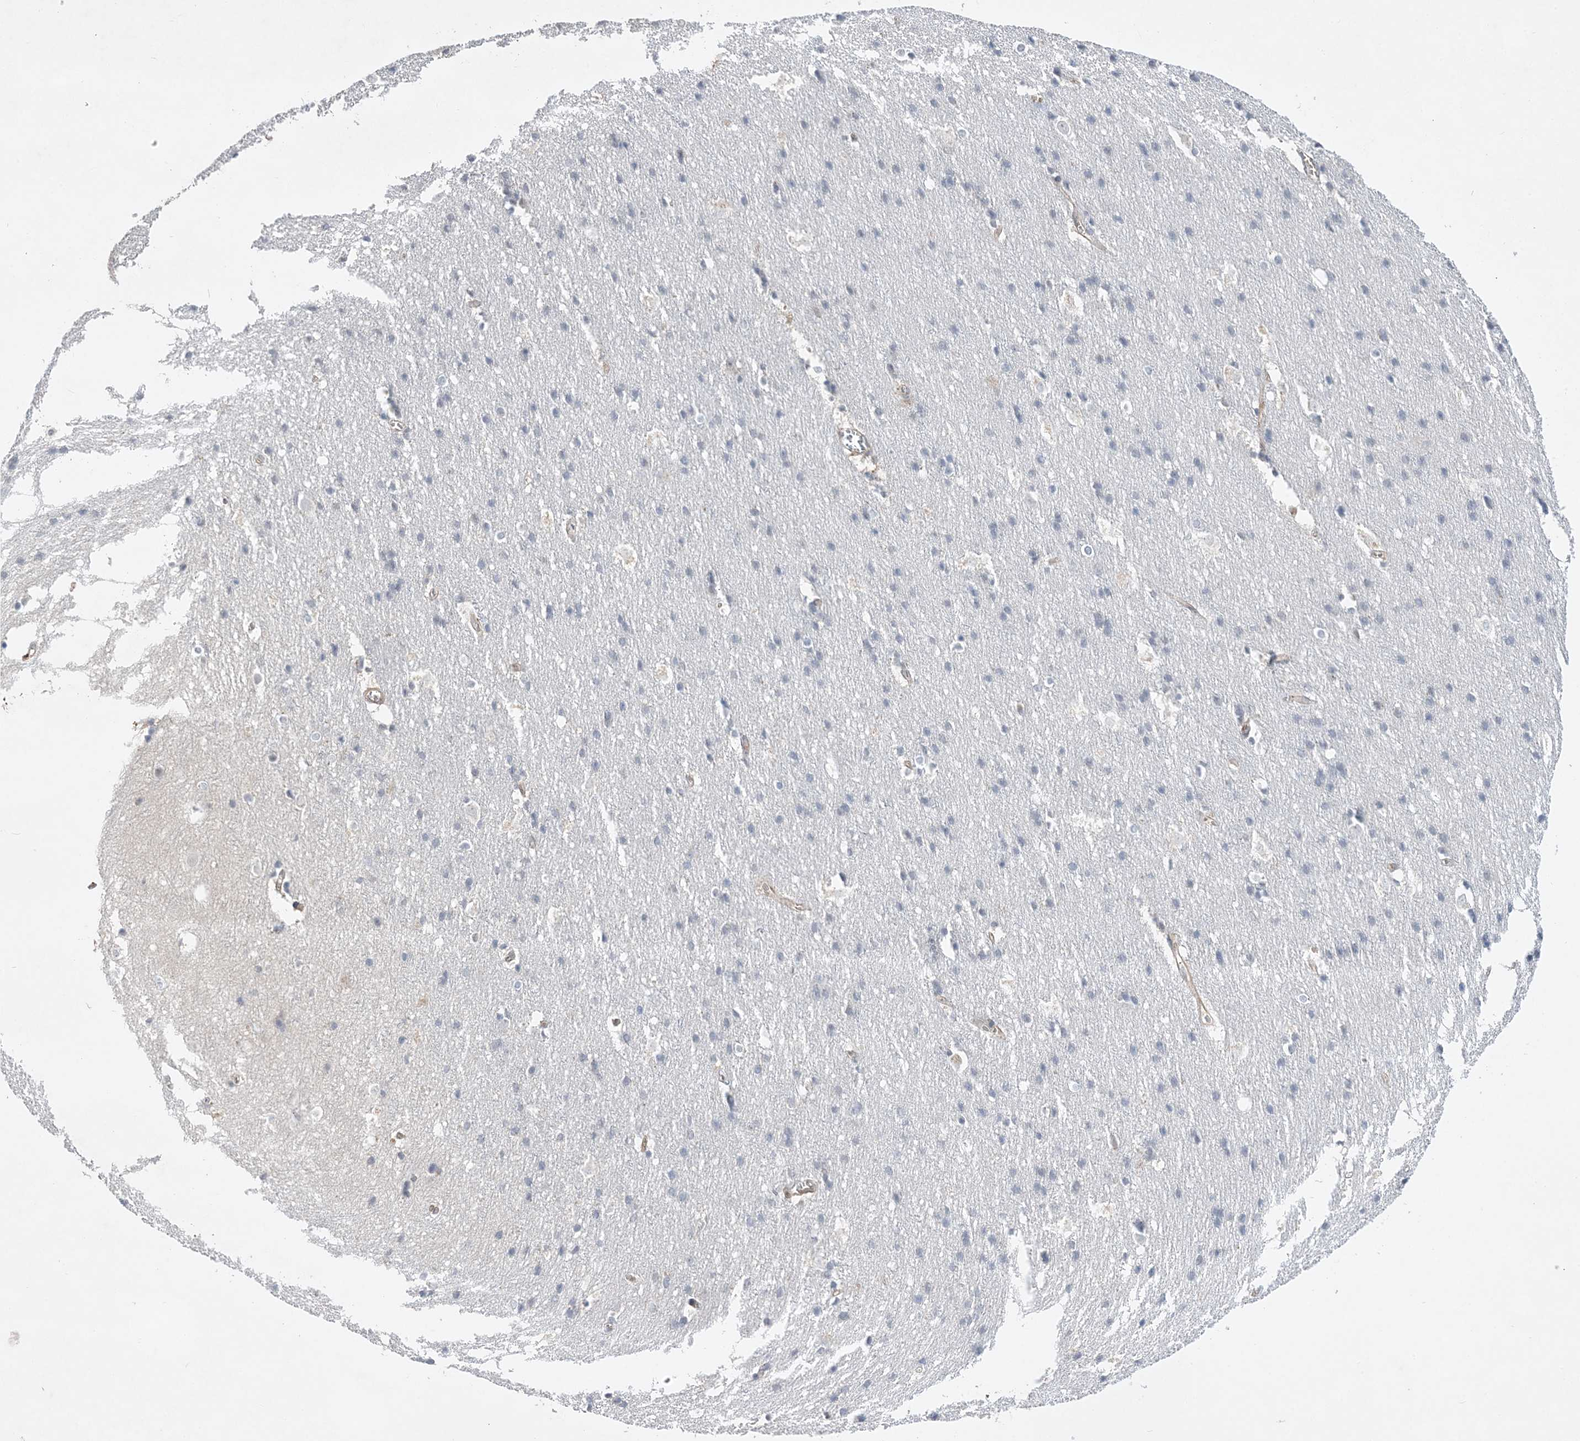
{"staining": {"intensity": "negative", "quantity": "none", "location": "none"}, "tissue": "cerebral cortex", "cell_type": "Endothelial cells", "image_type": "normal", "snomed": [{"axis": "morphology", "description": "Normal tissue, NOS"}, {"axis": "topography", "description": "Cerebral cortex"}], "caption": "Cerebral cortex stained for a protein using immunohistochemistry shows no positivity endothelial cells.", "gene": "TMEM132B", "patient": {"sex": "male", "age": 54}}